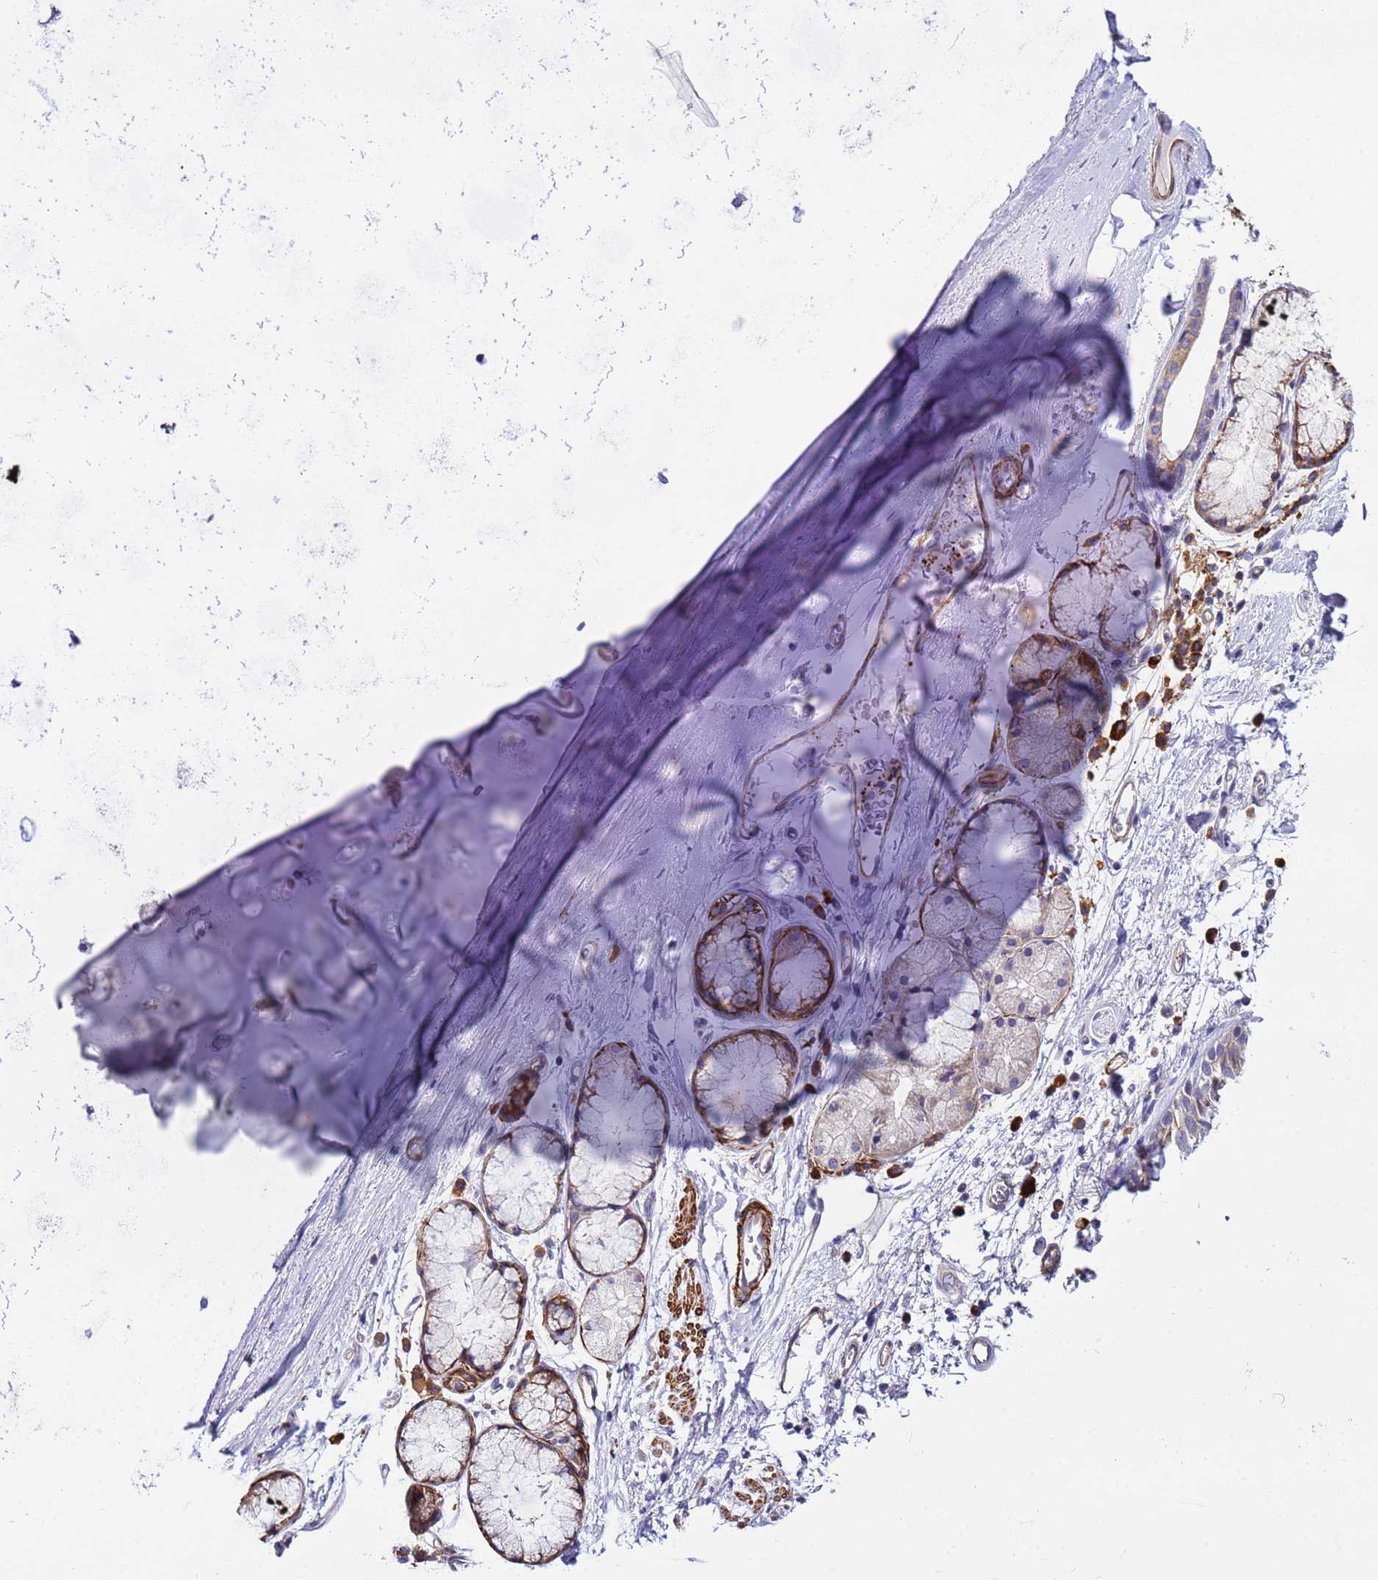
{"staining": {"intensity": "negative", "quantity": "none", "location": "none"}, "tissue": "adipose tissue", "cell_type": "Adipocytes", "image_type": "normal", "snomed": [{"axis": "morphology", "description": "Normal tissue, NOS"}, {"axis": "topography", "description": "Cartilage tissue"}], "caption": "Immunohistochemistry (IHC) image of benign adipose tissue: adipose tissue stained with DAB displays no significant protein positivity in adipocytes.", "gene": "GEN1", "patient": {"sex": "male", "age": 73}}